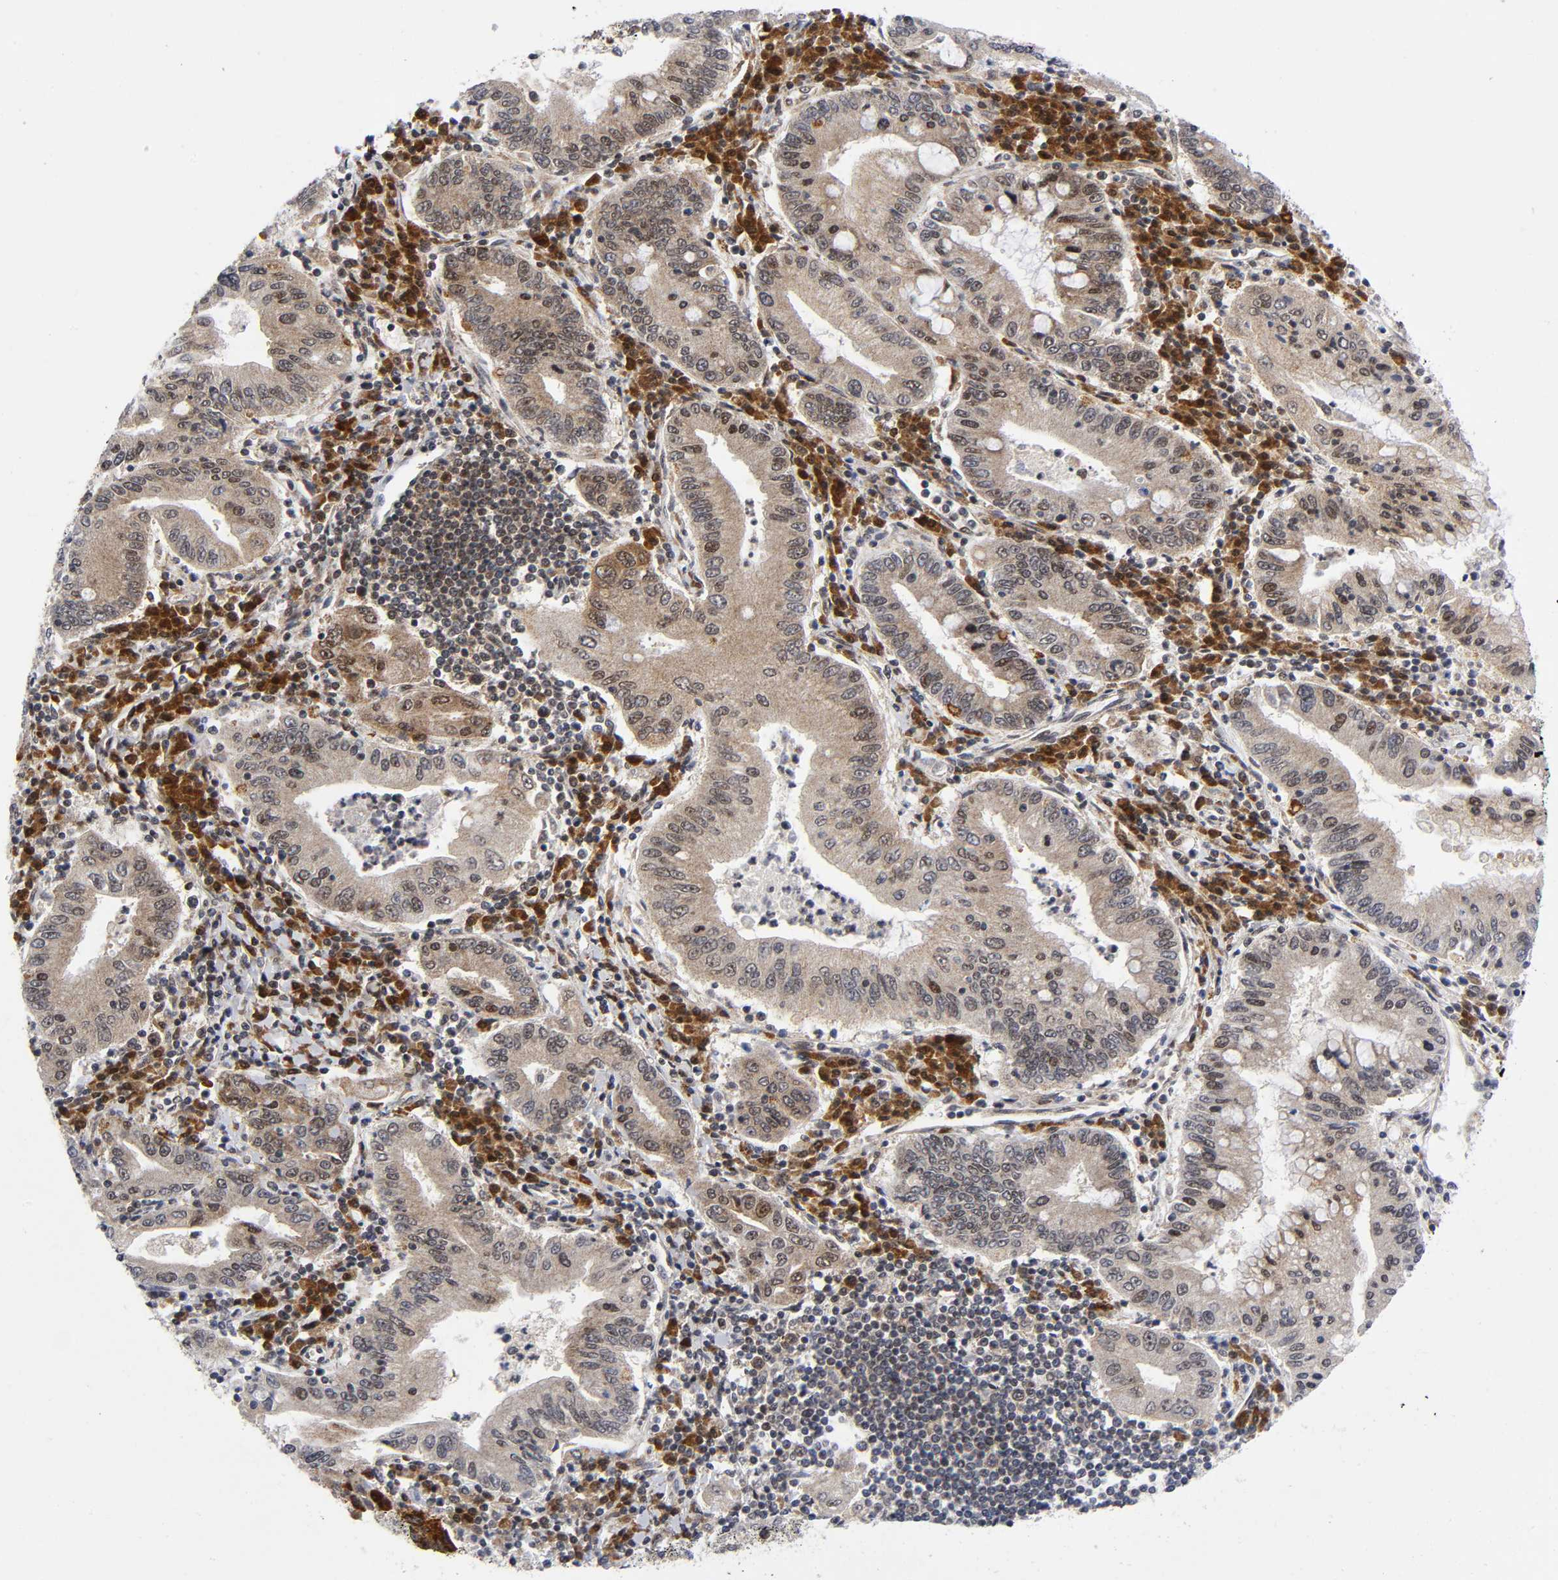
{"staining": {"intensity": "moderate", "quantity": ">75%", "location": "cytoplasmic/membranous,nuclear"}, "tissue": "stomach cancer", "cell_type": "Tumor cells", "image_type": "cancer", "snomed": [{"axis": "morphology", "description": "Normal tissue, NOS"}, {"axis": "morphology", "description": "Adenocarcinoma, NOS"}, {"axis": "topography", "description": "Esophagus"}, {"axis": "topography", "description": "Stomach, upper"}, {"axis": "topography", "description": "Peripheral nerve tissue"}], "caption": "An immunohistochemistry micrograph of neoplastic tissue is shown. Protein staining in brown shows moderate cytoplasmic/membranous and nuclear positivity in stomach adenocarcinoma within tumor cells. (IHC, brightfield microscopy, high magnification).", "gene": "EIF5", "patient": {"sex": "male", "age": 62}}